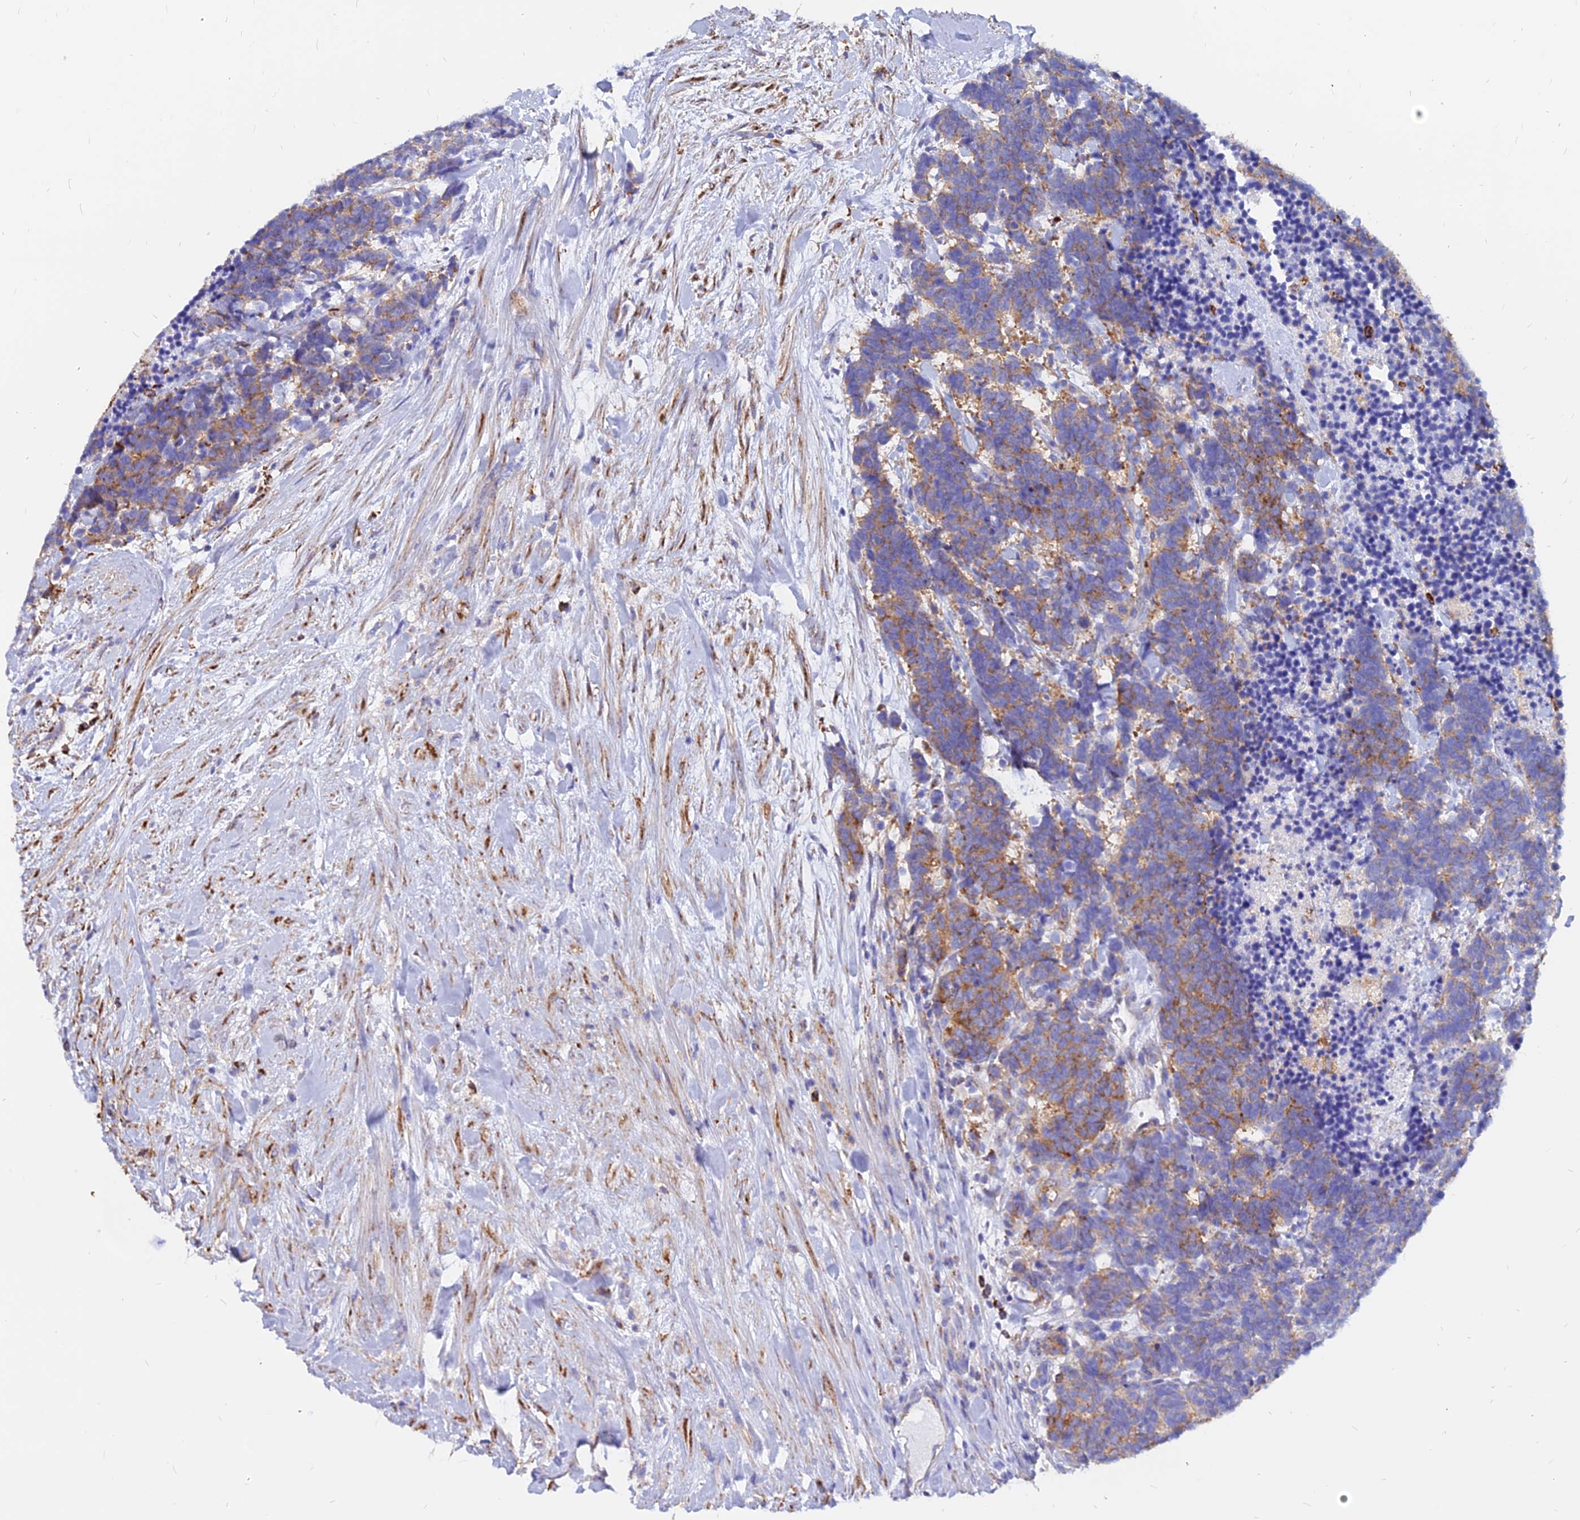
{"staining": {"intensity": "moderate", "quantity": ">75%", "location": "cytoplasmic/membranous"}, "tissue": "carcinoid", "cell_type": "Tumor cells", "image_type": "cancer", "snomed": [{"axis": "morphology", "description": "Carcinoma, NOS"}, {"axis": "morphology", "description": "Carcinoid, malignant, NOS"}, {"axis": "topography", "description": "Prostate"}], "caption": "Carcinoid stained with IHC exhibits moderate cytoplasmic/membranous positivity in about >75% of tumor cells. Immunohistochemistry (ihc) stains the protein of interest in brown and the nuclei are stained blue.", "gene": "AGTRAP", "patient": {"sex": "male", "age": 57}}